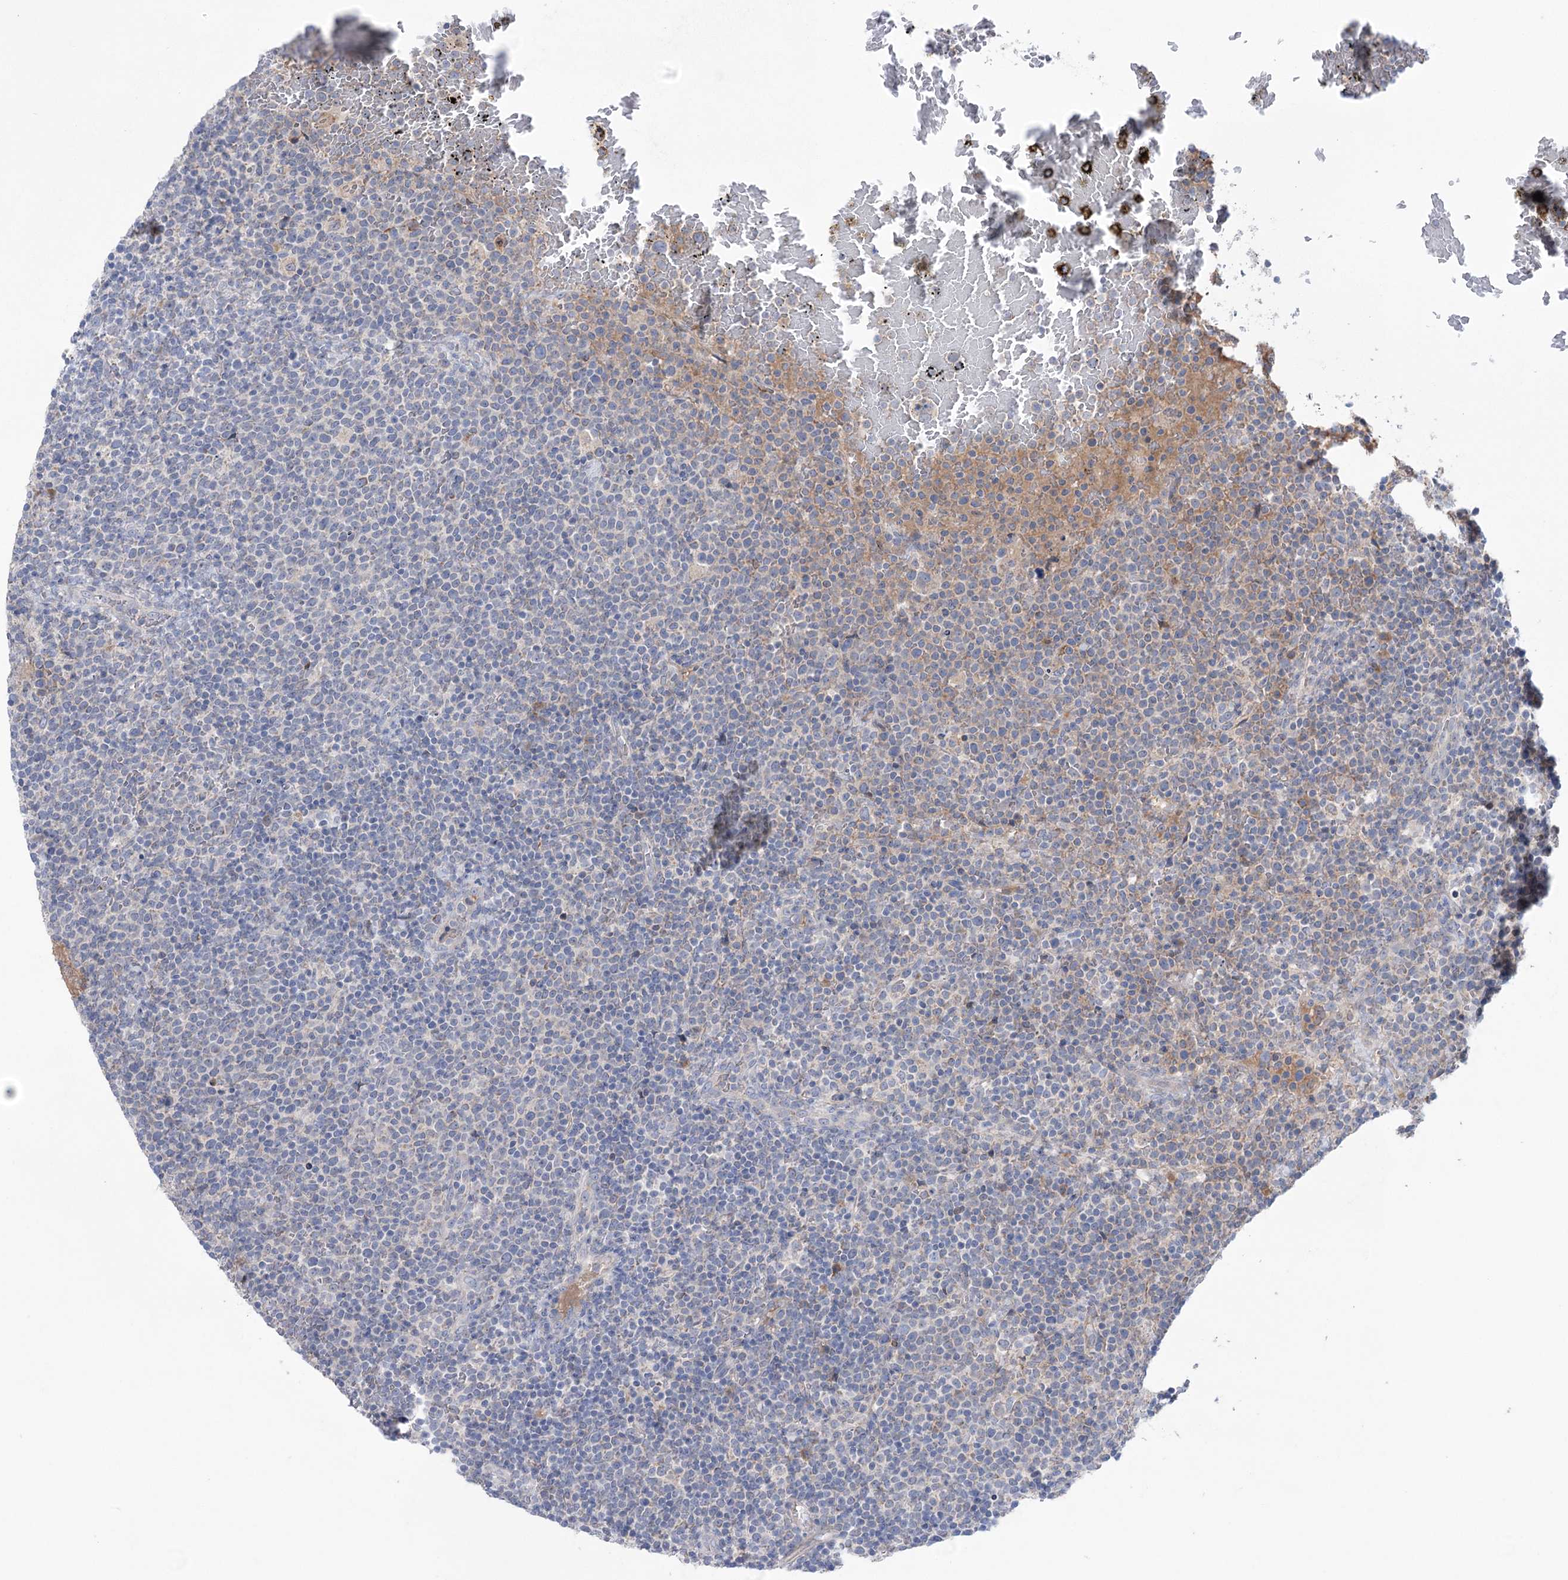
{"staining": {"intensity": "negative", "quantity": "none", "location": "none"}, "tissue": "lymphoma", "cell_type": "Tumor cells", "image_type": "cancer", "snomed": [{"axis": "morphology", "description": "Malignant lymphoma, non-Hodgkin's type, High grade"}, {"axis": "topography", "description": "Lymph node"}], "caption": "This is an immunohistochemistry photomicrograph of human lymphoma. There is no positivity in tumor cells.", "gene": "MTCH2", "patient": {"sex": "male", "age": 61}}